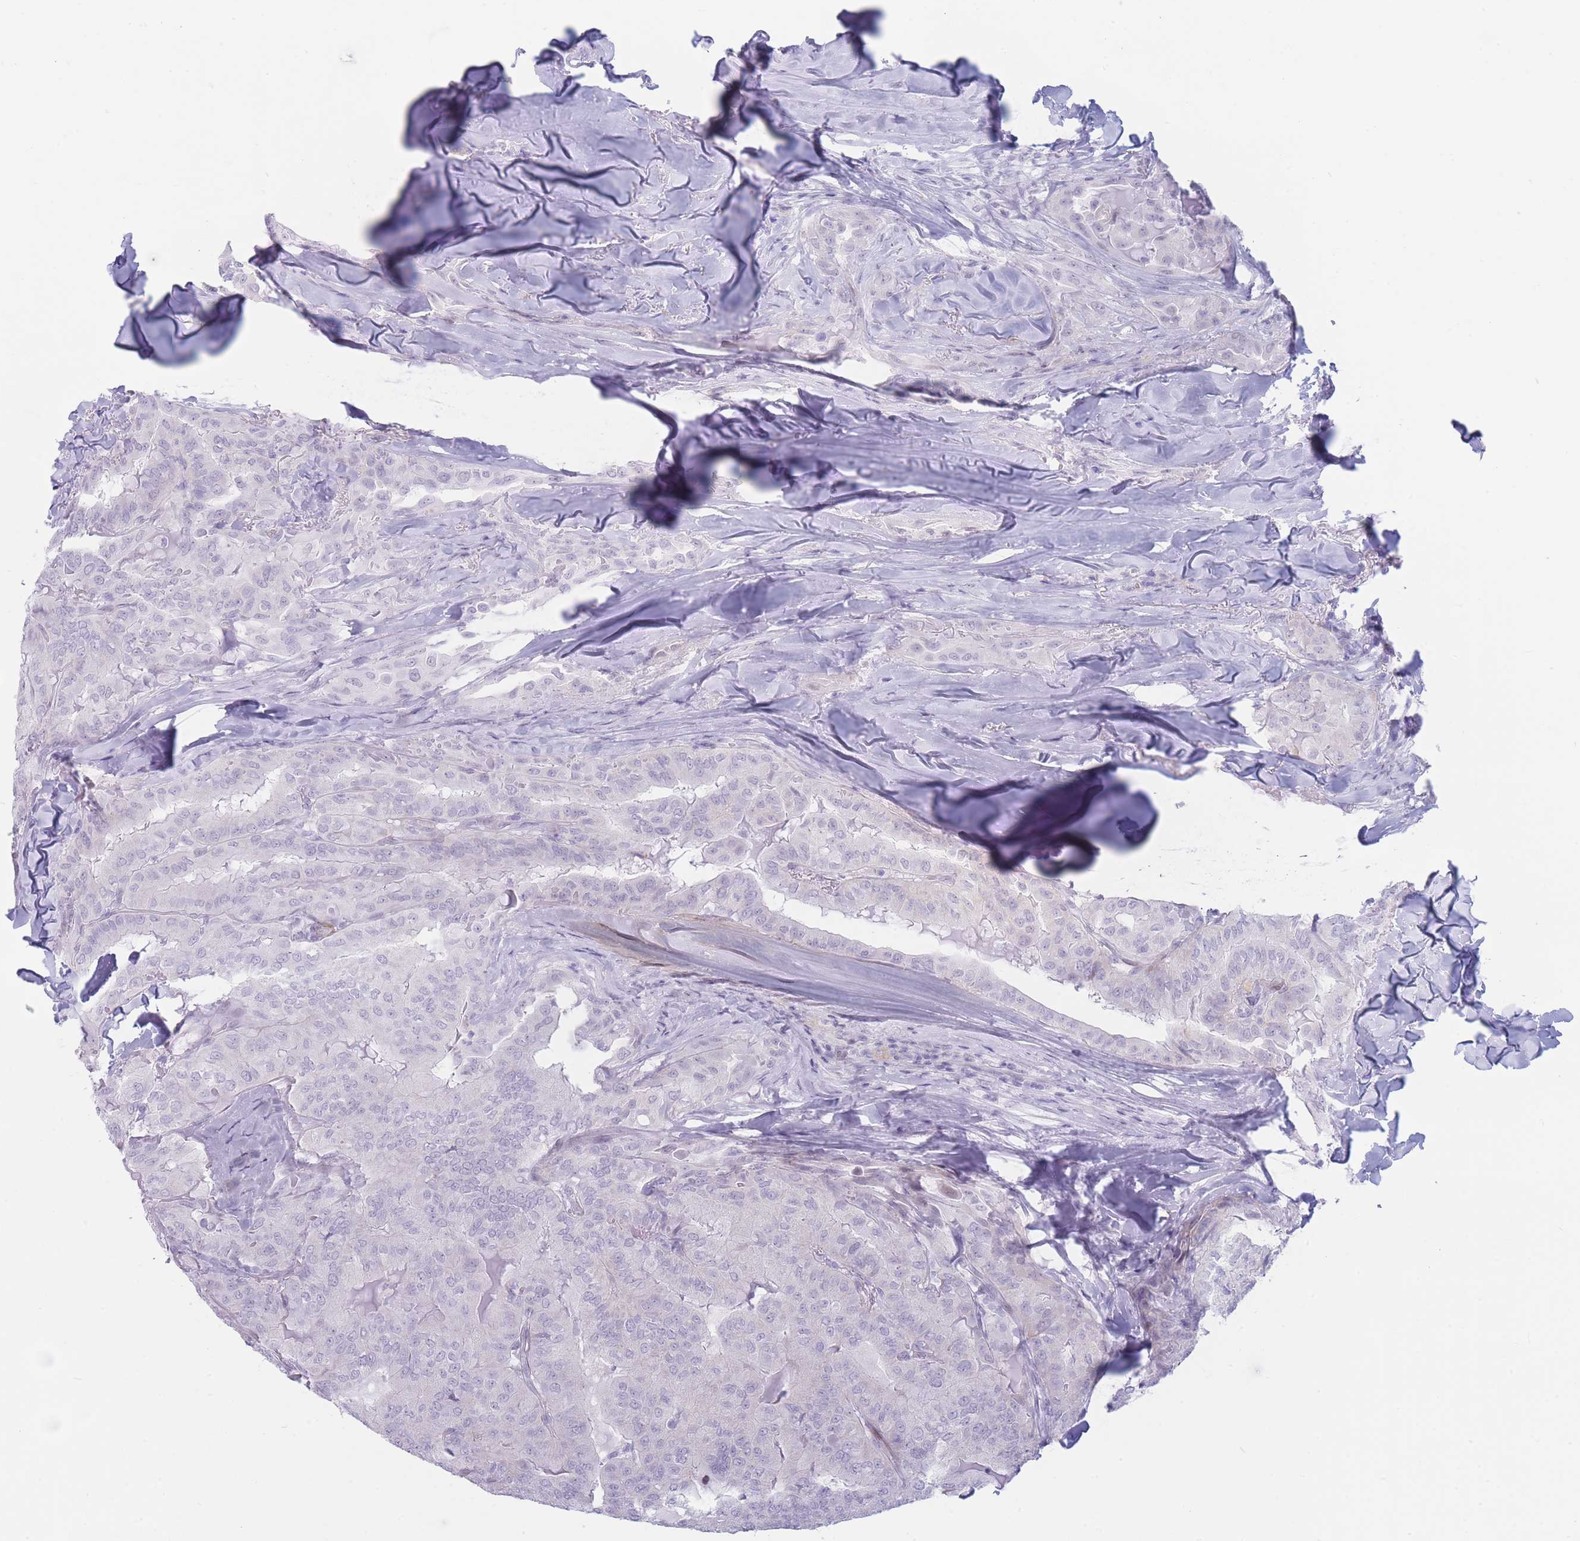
{"staining": {"intensity": "negative", "quantity": "none", "location": "none"}, "tissue": "thyroid cancer", "cell_type": "Tumor cells", "image_type": "cancer", "snomed": [{"axis": "morphology", "description": "Papillary adenocarcinoma, NOS"}, {"axis": "topography", "description": "Thyroid gland"}], "caption": "Immunohistochemical staining of thyroid cancer (papillary adenocarcinoma) displays no significant staining in tumor cells.", "gene": "IFNA6", "patient": {"sex": "female", "age": 68}}